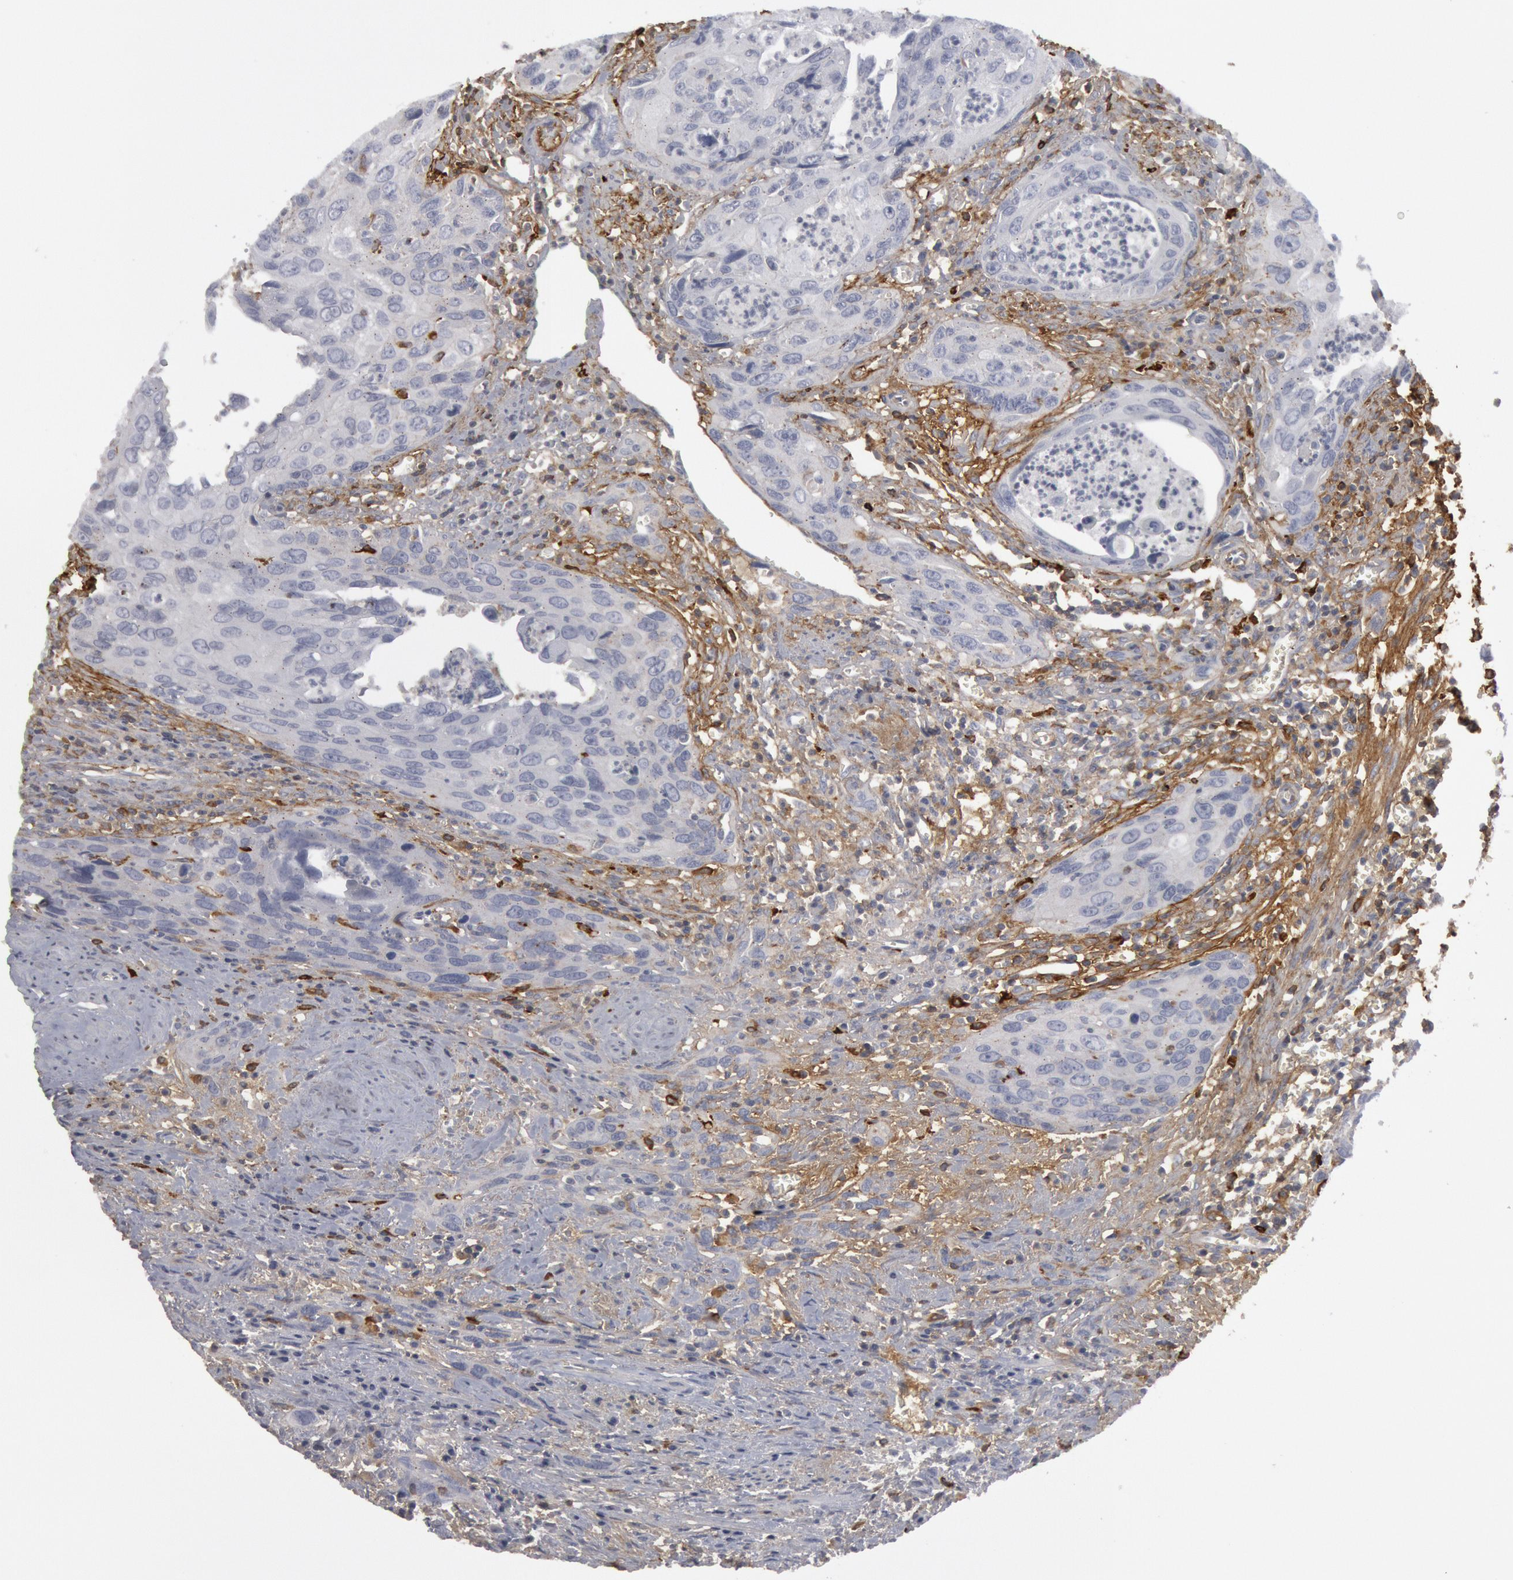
{"staining": {"intensity": "negative", "quantity": "none", "location": "none"}, "tissue": "urothelial cancer", "cell_type": "Tumor cells", "image_type": "cancer", "snomed": [{"axis": "morphology", "description": "Urothelial carcinoma, High grade"}, {"axis": "topography", "description": "Urinary bladder"}], "caption": "Tumor cells are negative for protein expression in human high-grade urothelial carcinoma. (Stains: DAB immunohistochemistry with hematoxylin counter stain, Microscopy: brightfield microscopy at high magnification).", "gene": "C1QC", "patient": {"sex": "male", "age": 71}}